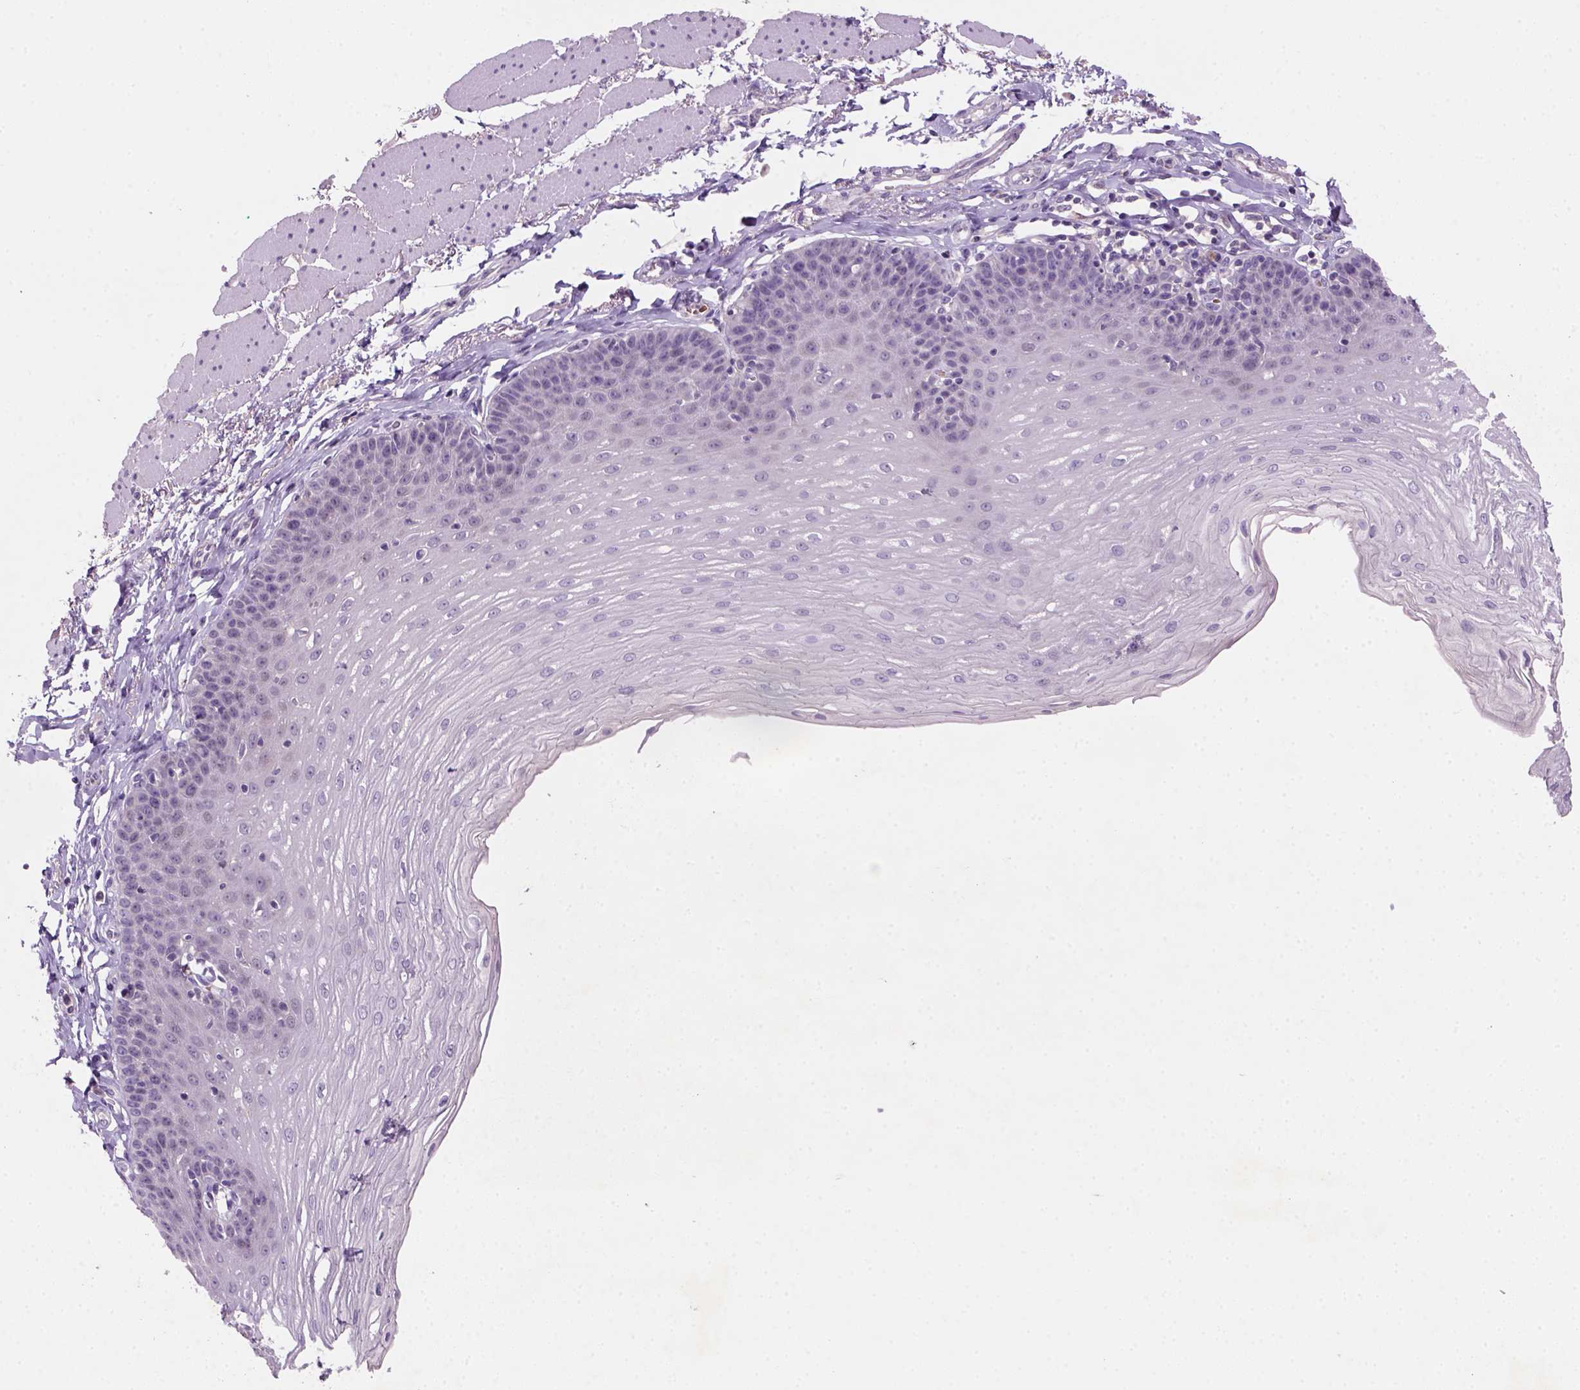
{"staining": {"intensity": "negative", "quantity": "none", "location": "none"}, "tissue": "esophagus", "cell_type": "Squamous epithelial cells", "image_type": "normal", "snomed": [{"axis": "morphology", "description": "Normal tissue, NOS"}, {"axis": "topography", "description": "Esophagus"}], "caption": "A histopathology image of esophagus stained for a protein displays no brown staining in squamous epithelial cells.", "gene": "ZMAT4", "patient": {"sex": "female", "age": 81}}